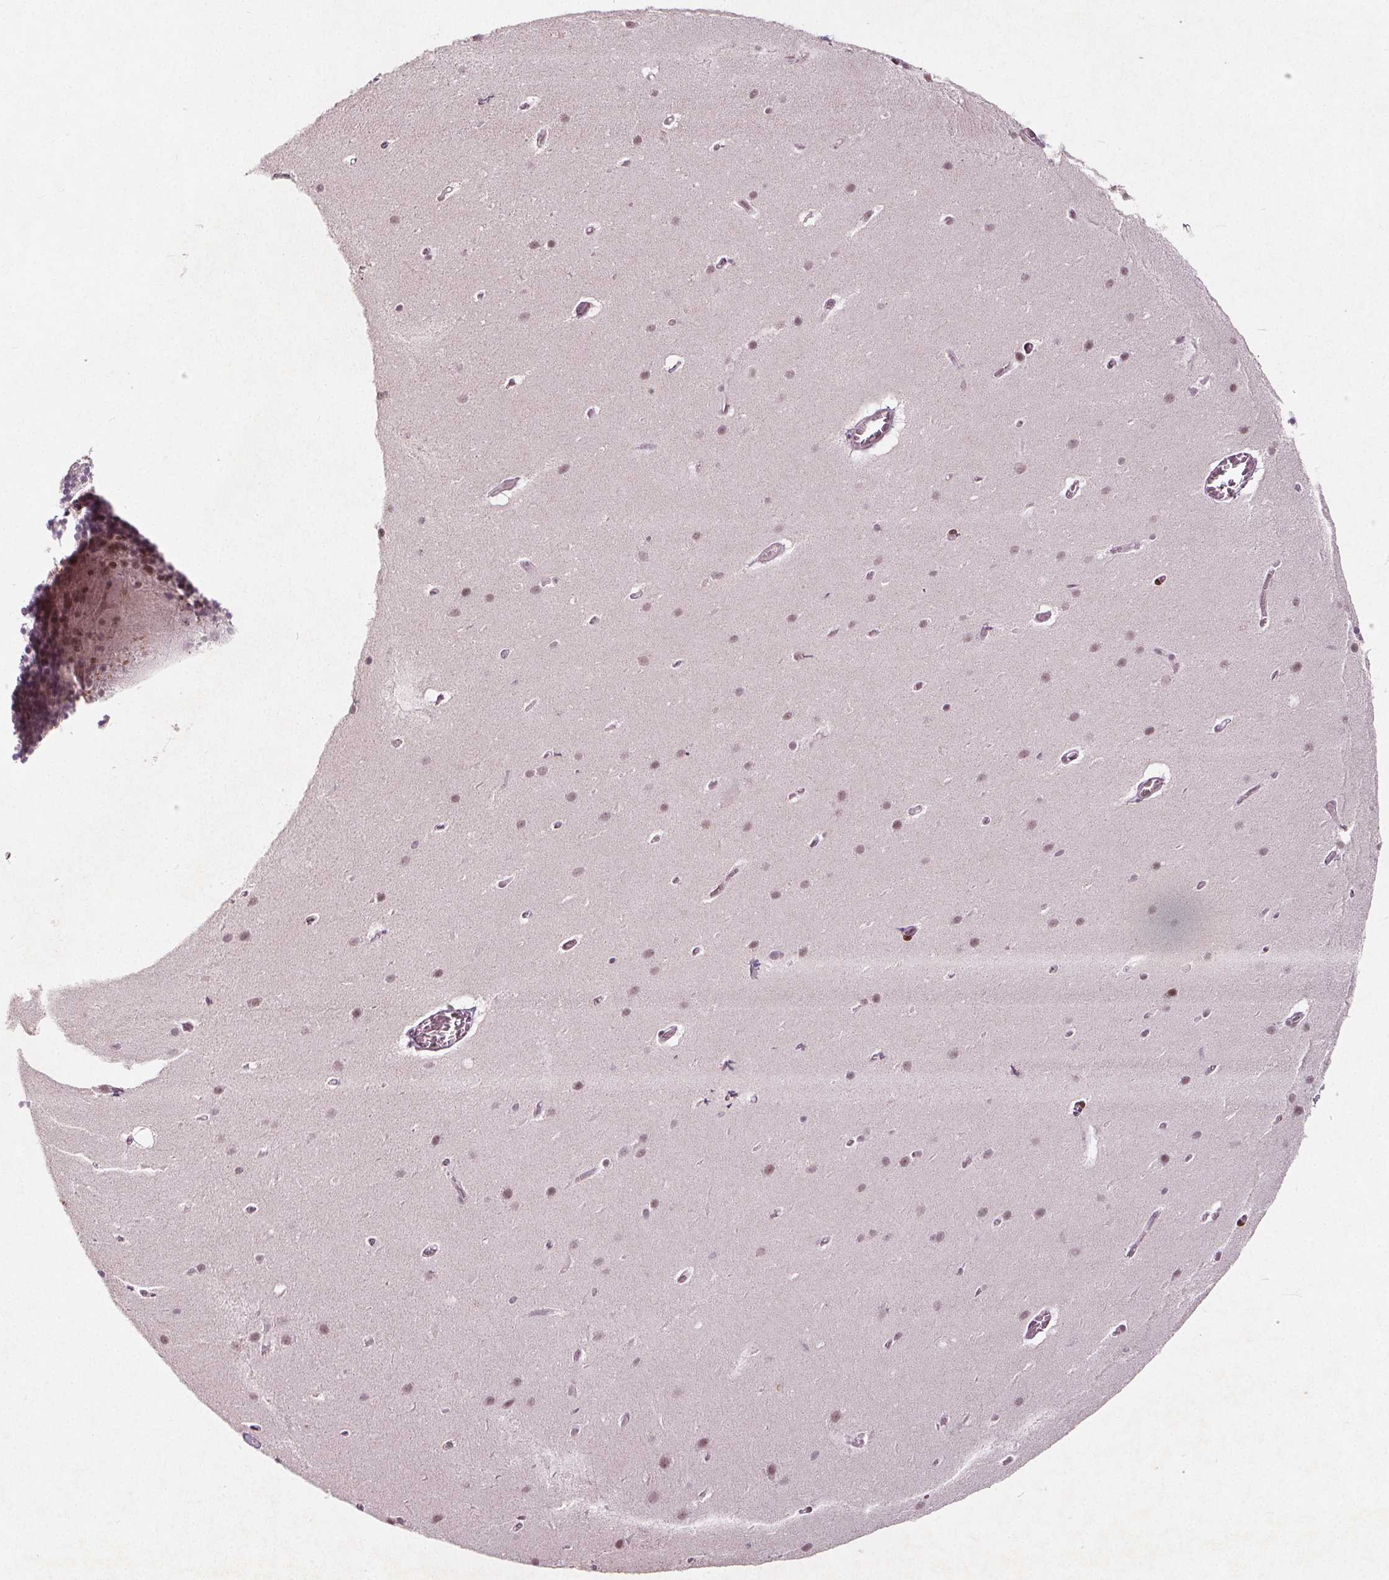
{"staining": {"intensity": "negative", "quantity": "none", "location": "none"}, "tissue": "cerebellum", "cell_type": "Cells in granular layer", "image_type": "normal", "snomed": [{"axis": "morphology", "description": "Normal tissue, NOS"}, {"axis": "topography", "description": "Cerebellum"}], "caption": "Cells in granular layer show no significant protein staining in benign cerebellum. The staining was performed using DAB (3,3'-diaminobenzidine) to visualize the protein expression in brown, while the nuclei were stained in blue with hematoxylin (Magnification: 20x).", "gene": "TAF6L", "patient": {"sex": "male", "age": 70}}